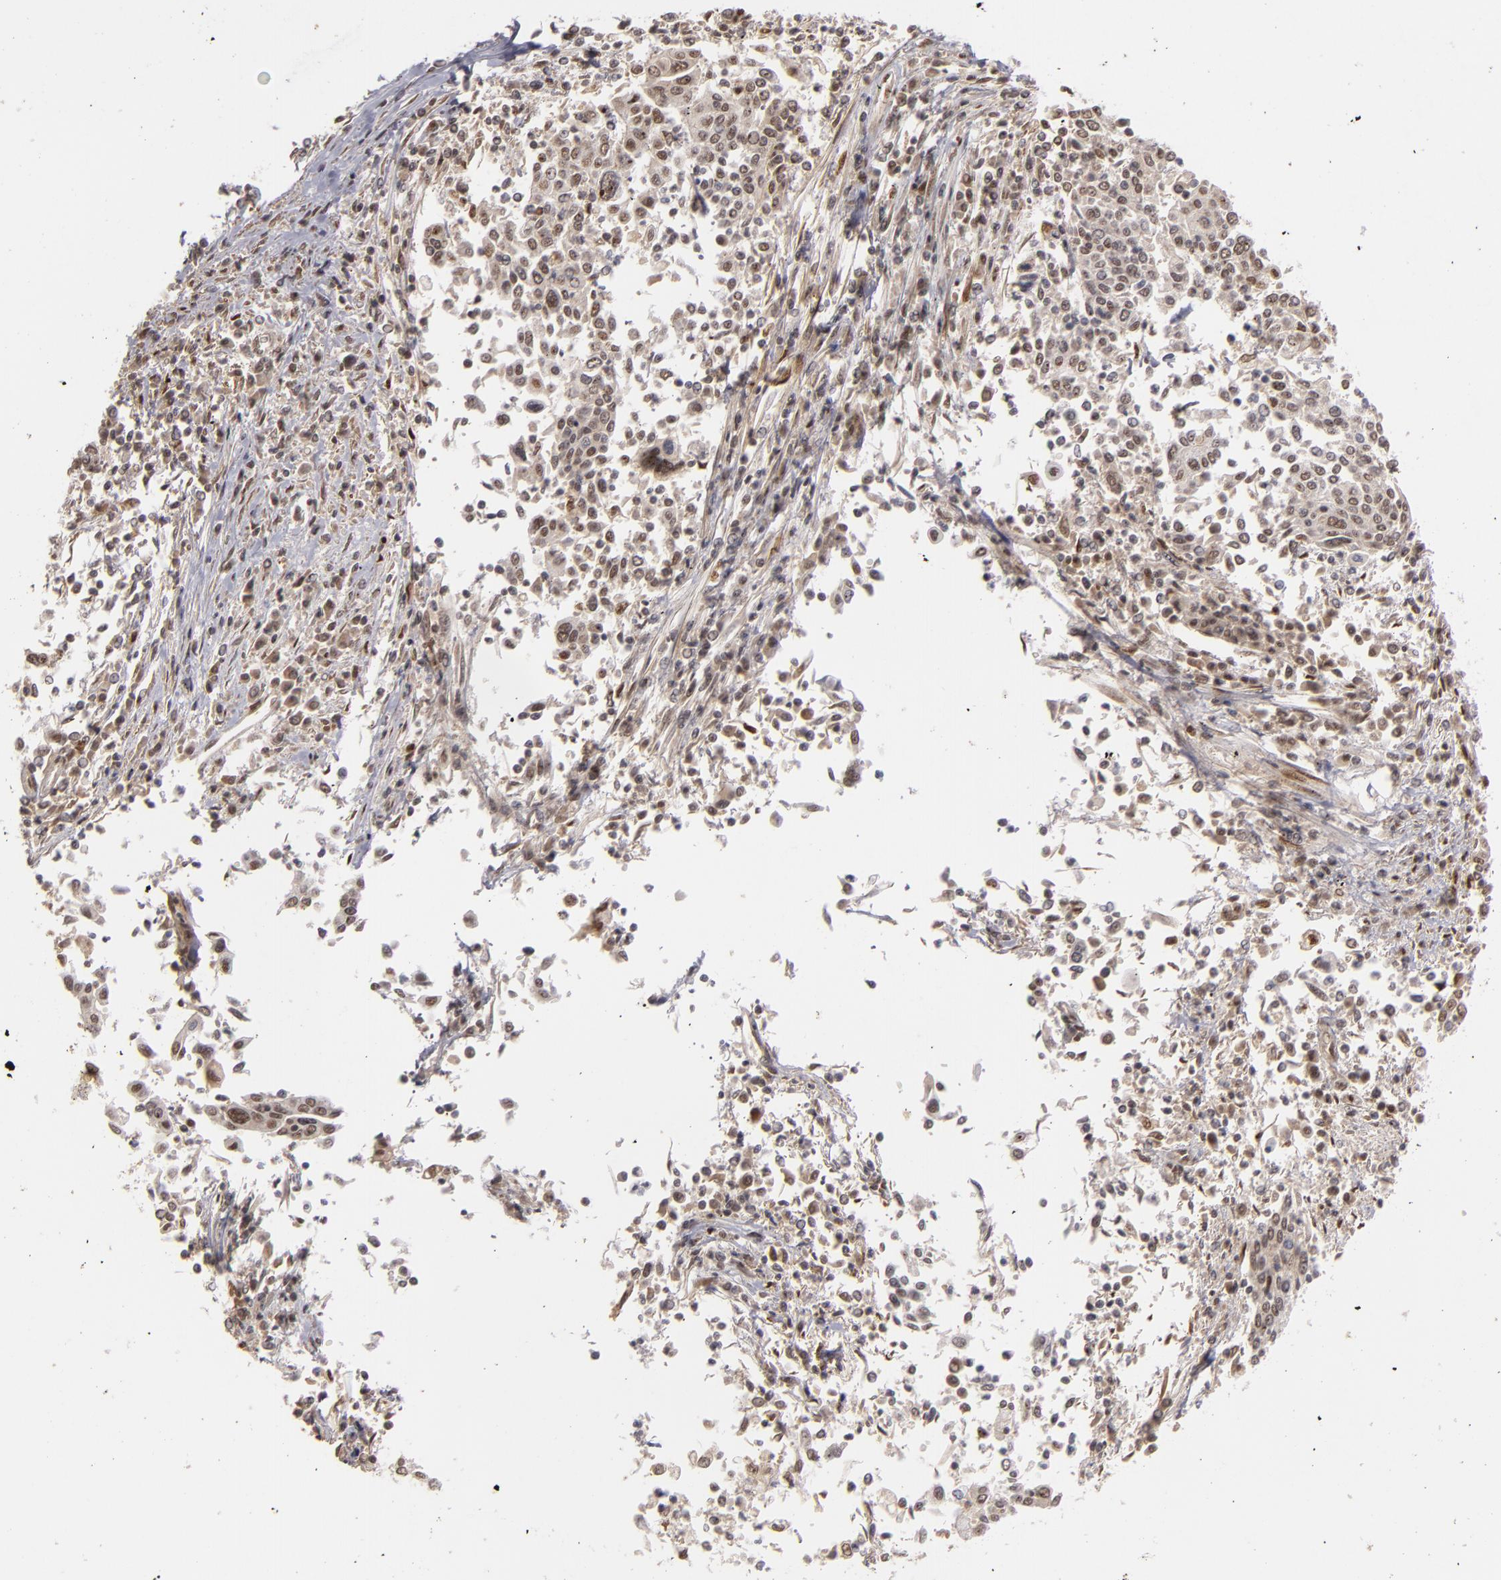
{"staining": {"intensity": "weak", "quantity": "25%-75%", "location": "nuclear"}, "tissue": "cervical cancer", "cell_type": "Tumor cells", "image_type": "cancer", "snomed": [{"axis": "morphology", "description": "Squamous cell carcinoma, NOS"}, {"axis": "topography", "description": "Cervix"}], "caption": "Squamous cell carcinoma (cervical) was stained to show a protein in brown. There is low levels of weak nuclear expression in about 25%-75% of tumor cells. Using DAB (3,3'-diaminobenzidine) (brown) and hematoxylin (blue) stains, captured at high magnification using brightfield microscopy.", "gene": "ZNF234", "patient": {"sex": "female", "age": 40}}